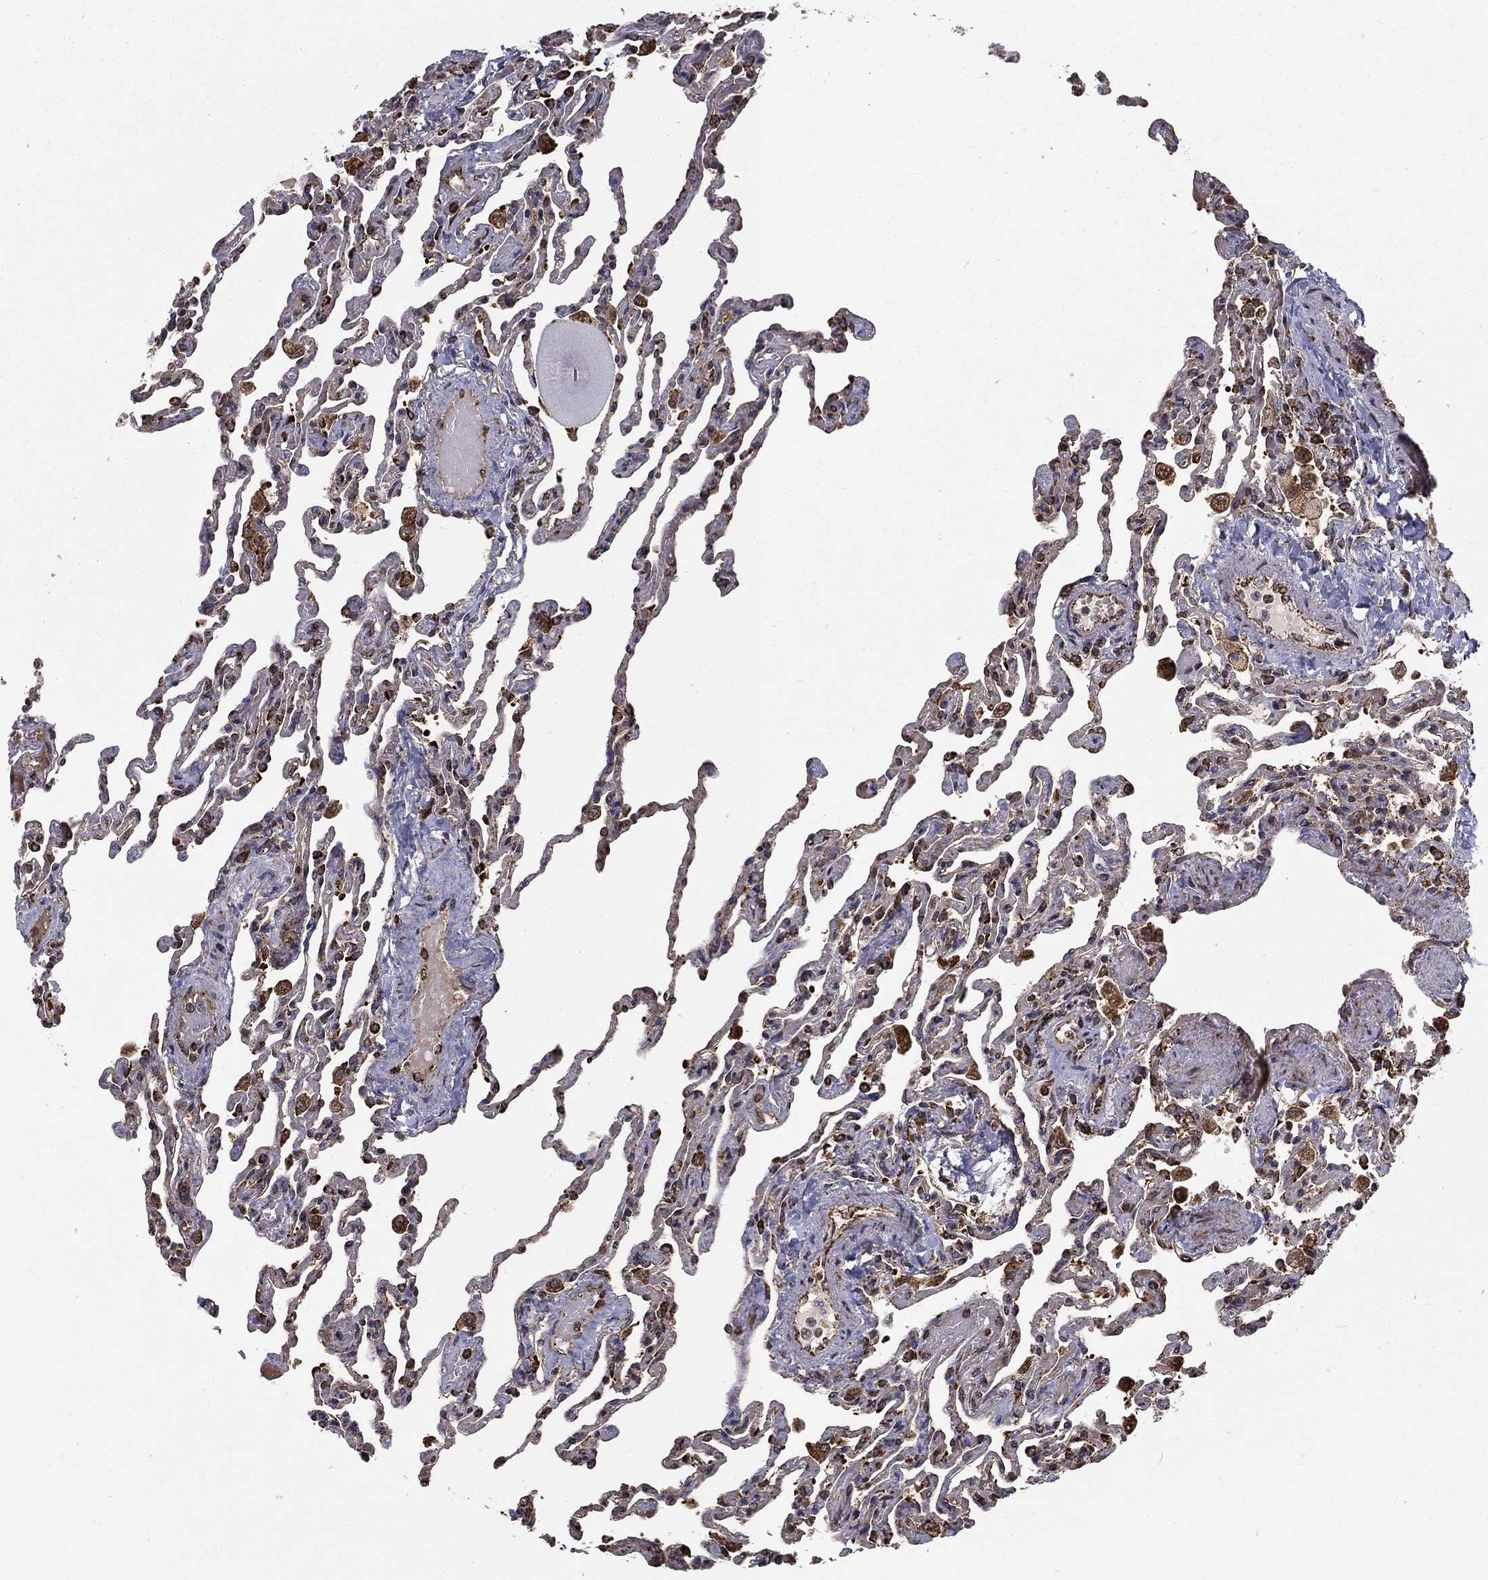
{"staining": {"intensity": "moderate", "quantity": "<25%", "location": "cytoplasmic/membranous"}, "tissue": "lung", "cell_type": "Alveolar cells", "image_type": "normal", "snomed": [{"axis": "morphology", "description": "Normal tissue, NOS"}, {"axis": "topography", "description": "Lung"}], "caption": "Immunohistochemical staining of unremarkable lung reveals low levels of moderate cytoplasmic/membranous staining in about <25% of alveolar cells. Immunohistochemistry stains the protein of interest in brown and the nuclei are stained blue.", "gene": "MT", "patient": {"sex": "female", "age": 43}}